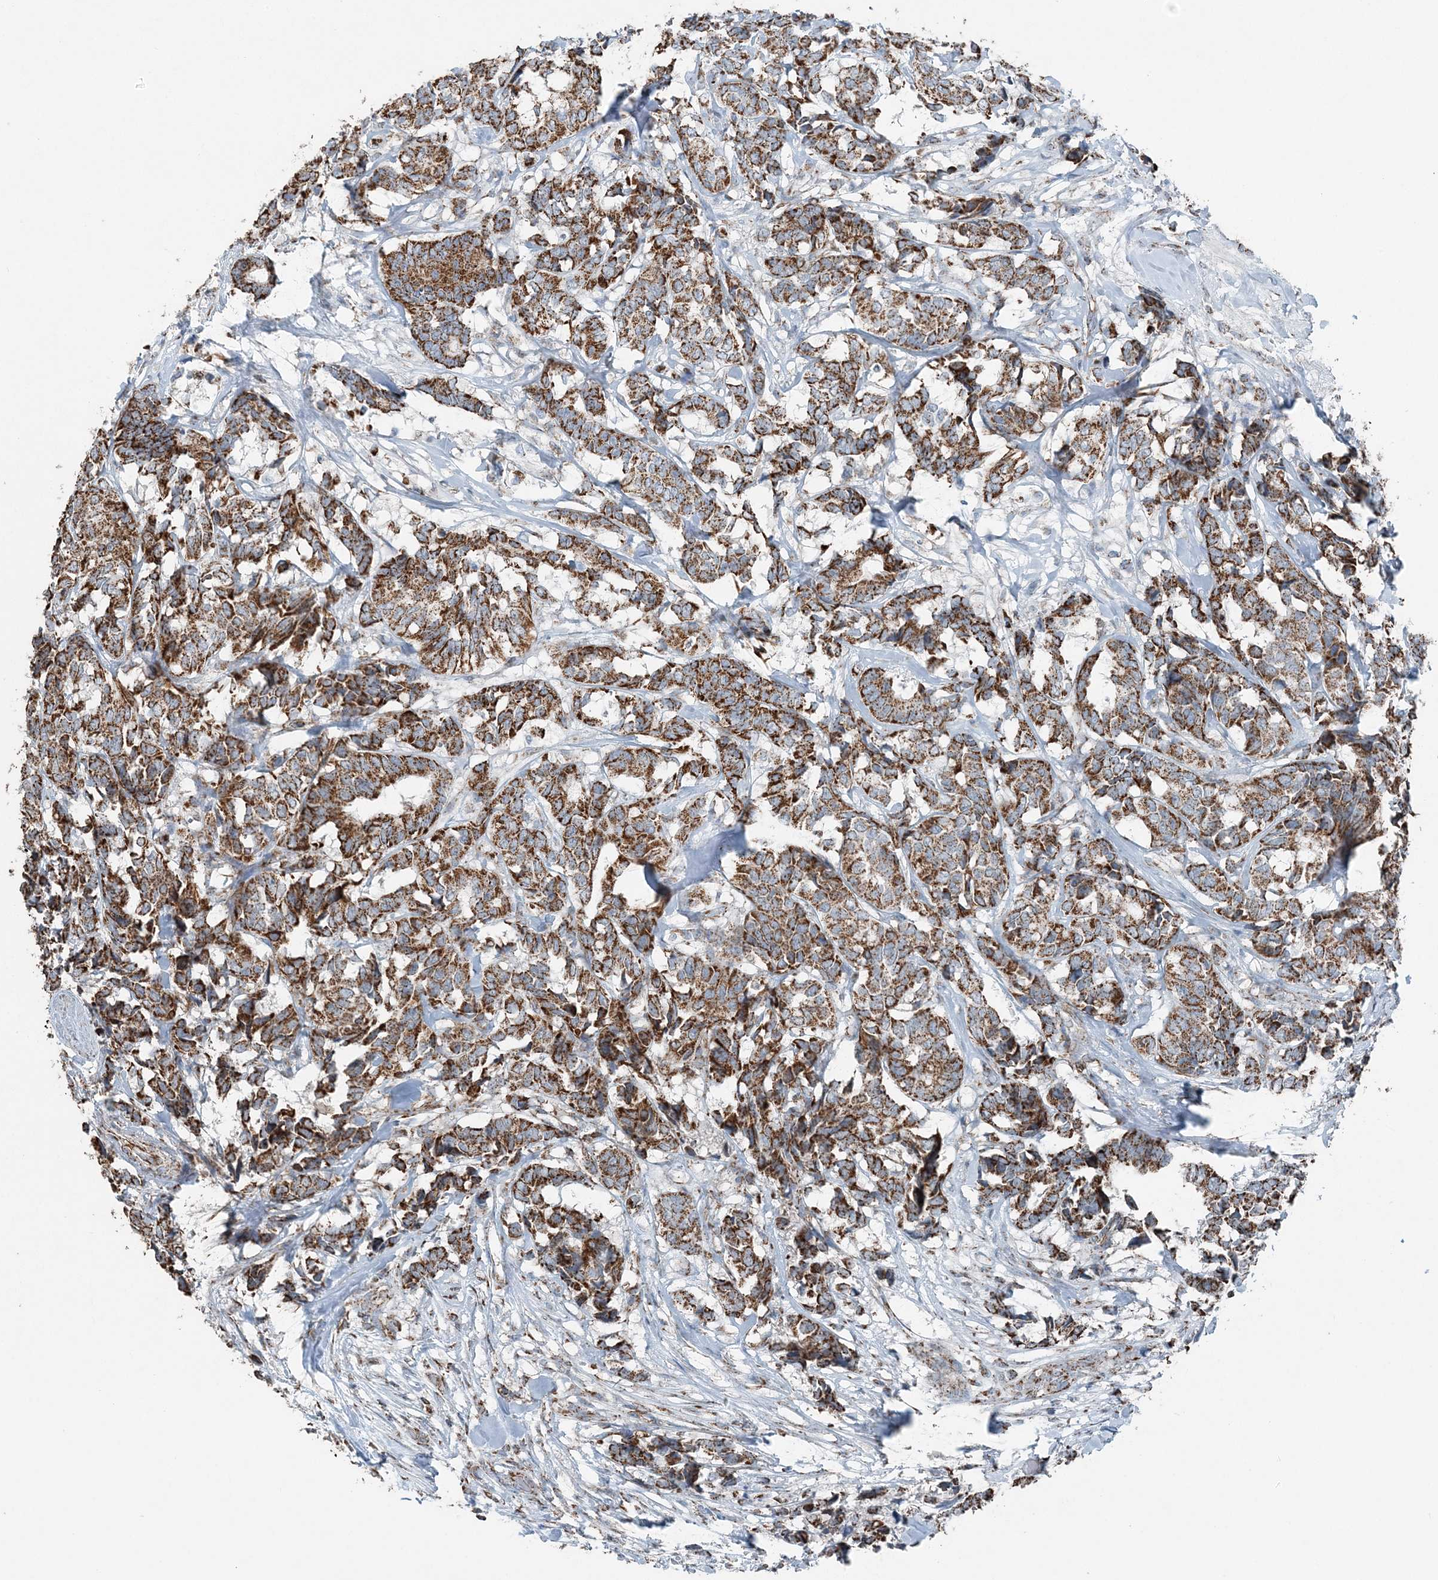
{"staining": {"intensity": "moderate", "quantity": ">75%", "location": "cytoplasmic/membranous"}, "tissue": "breast cancer", "cell_type": "Tumor cells", "image_type": "cancer", "snomed": [{"axis": "morphology", "description": "Duct carcinoma"}, {"axis": "topography", "description": "Breast"}], "caption": "Tumor cells reveal medium levels of moderate cytoplasmic/membranous staining in approximately >75% of cells in human invasive ductal carcinoma (breast). (IHC, brightfield microscopy, high magnification).", "gene": "SUCLG1", "patient": {"sex": "female", "age": 87}}